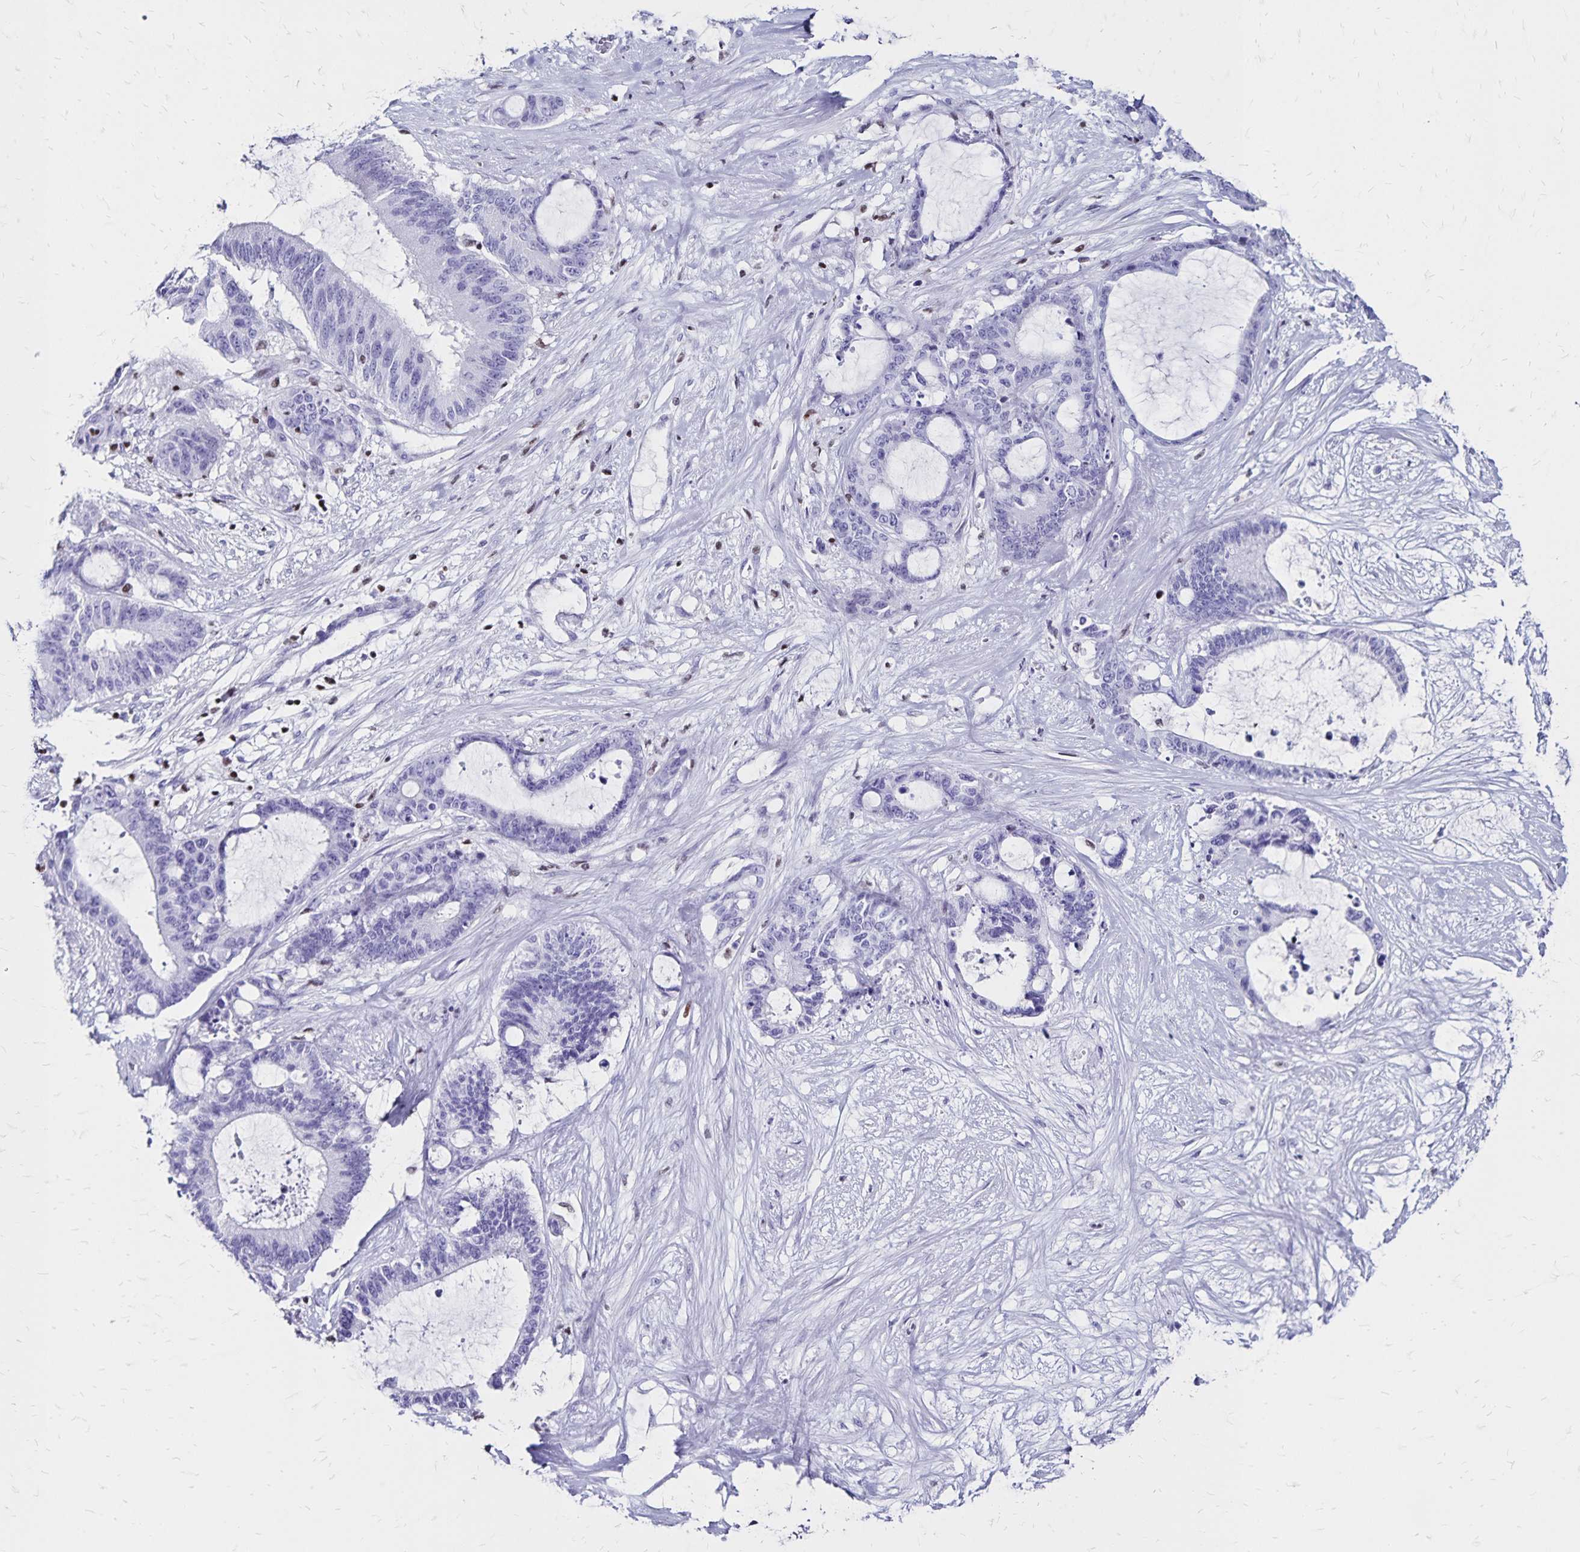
{"staining": {"intensity": "negative", "quantity": "none", "location": "none"}, "tissue": "liver cancer", "cell_type": "Tumor cells", "image_type": "cancer", "snomed": [{"axis": "morphology", "description": "Normal tissue, NOS"}, {"axis": "morphology", "description": "Cholangiocarcinoma"}, {"axis": "topography", "description": "Liver"}, {"axis": "topography", "description": "Peripheral nerve tissue"}], "caption": "Liver cancer was stained to show a protein in brown. There is no significant staining in tumor cells. The staining was performed using DAB (3,3'-diaminobenzidine) to visualize the protein expression in brown, while the nuclei were stained in blue with hematoxylin (Magnification: 20x).", "gene": "IKZF1", "patient": {"sex": "female", "age": 73}}